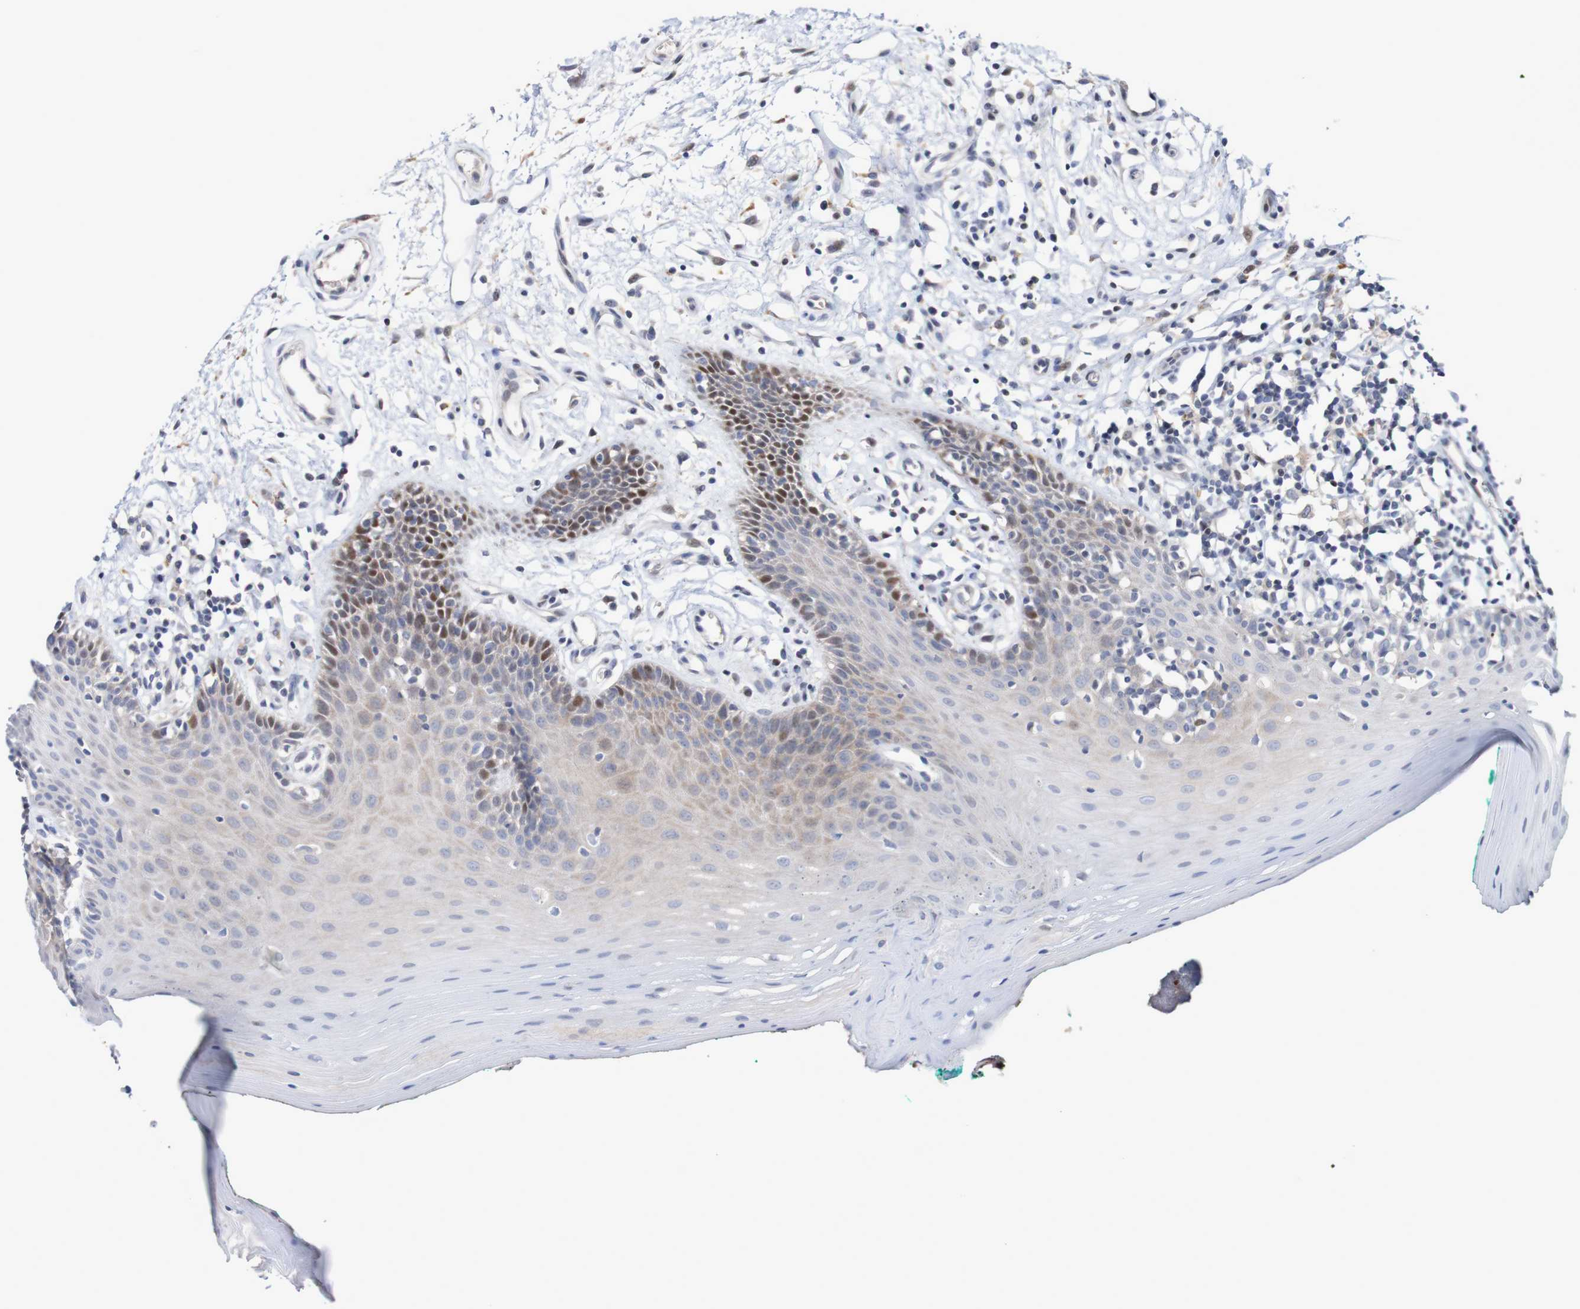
{"staining": {"intensity": "moderate", "quantity": "<25%", "location": "nuclear"}, "tissue": "oral mucosa", "cell_type": "Squamous epithelial cells", "image_type": "normal", "snomed": [{"axis": "morphology", "description": "Normal tissue, NOS"}, {"axis": "topography", "description": "Skeletal muscle"}, {"axis": "topography", "description": "Oral tissue"}], "caption": "Protein expression analysis of unremarkable human oral mucosa reveals moderate nuclear expression in approximately <25% of squamous epithelial cells.", "gene": "FBP1", "patient": {"sex": "male", "age": 58}}